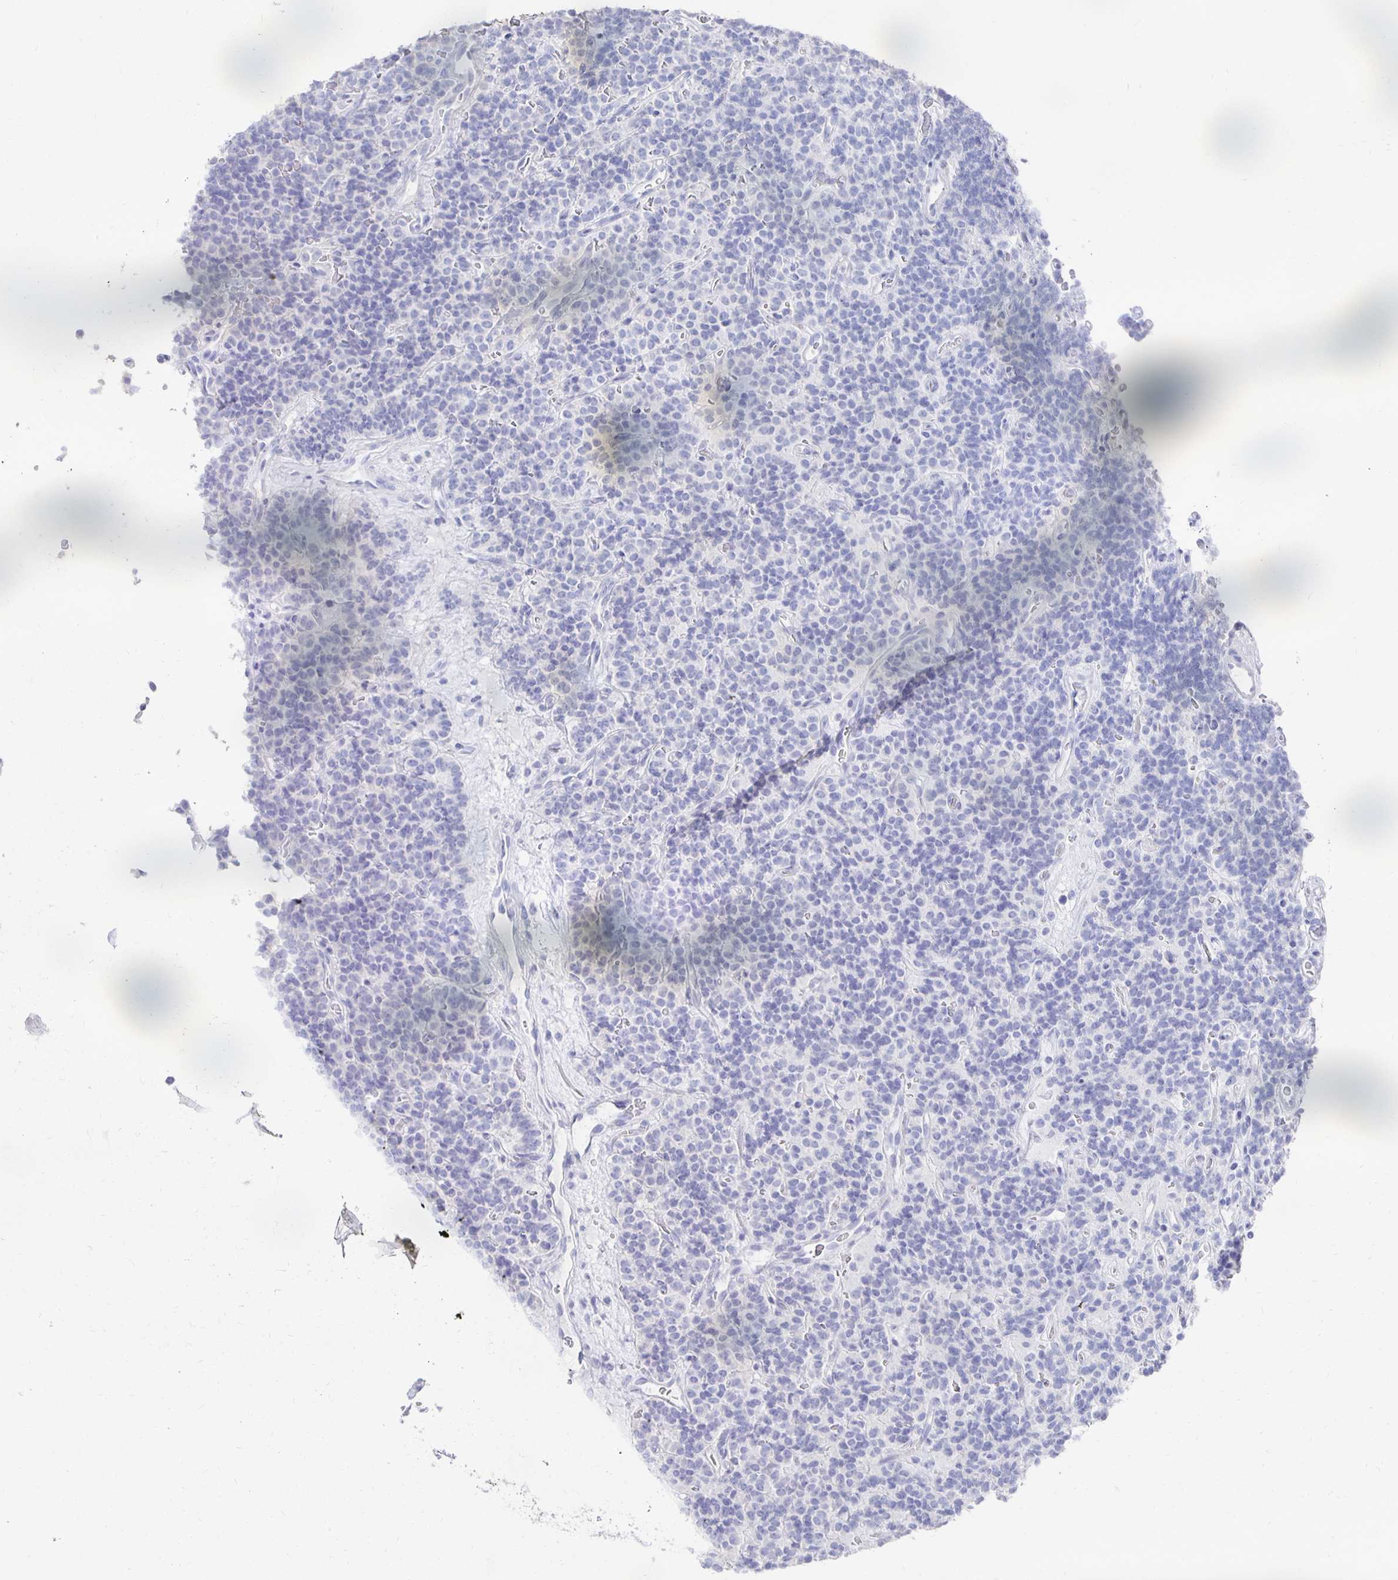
{"staining": {"intensity": "negative", "quantity": "none", "location": "none"}, "tissue": "carcinoid", "cell_type": "Tumor cells", "image_type": "cancer", "snomed": [{"axis": "morphology", "description": "Carcinoid, malignant, NOS"}, {"axis": "topography", "description": "Pancreas"}], "caption": "Human malignant carcinoid stained for a protein using IHC demonstrates no expression in tumor cells.", "gene": "PRDM7", "patient": {"sex": "male", "age": 36}}